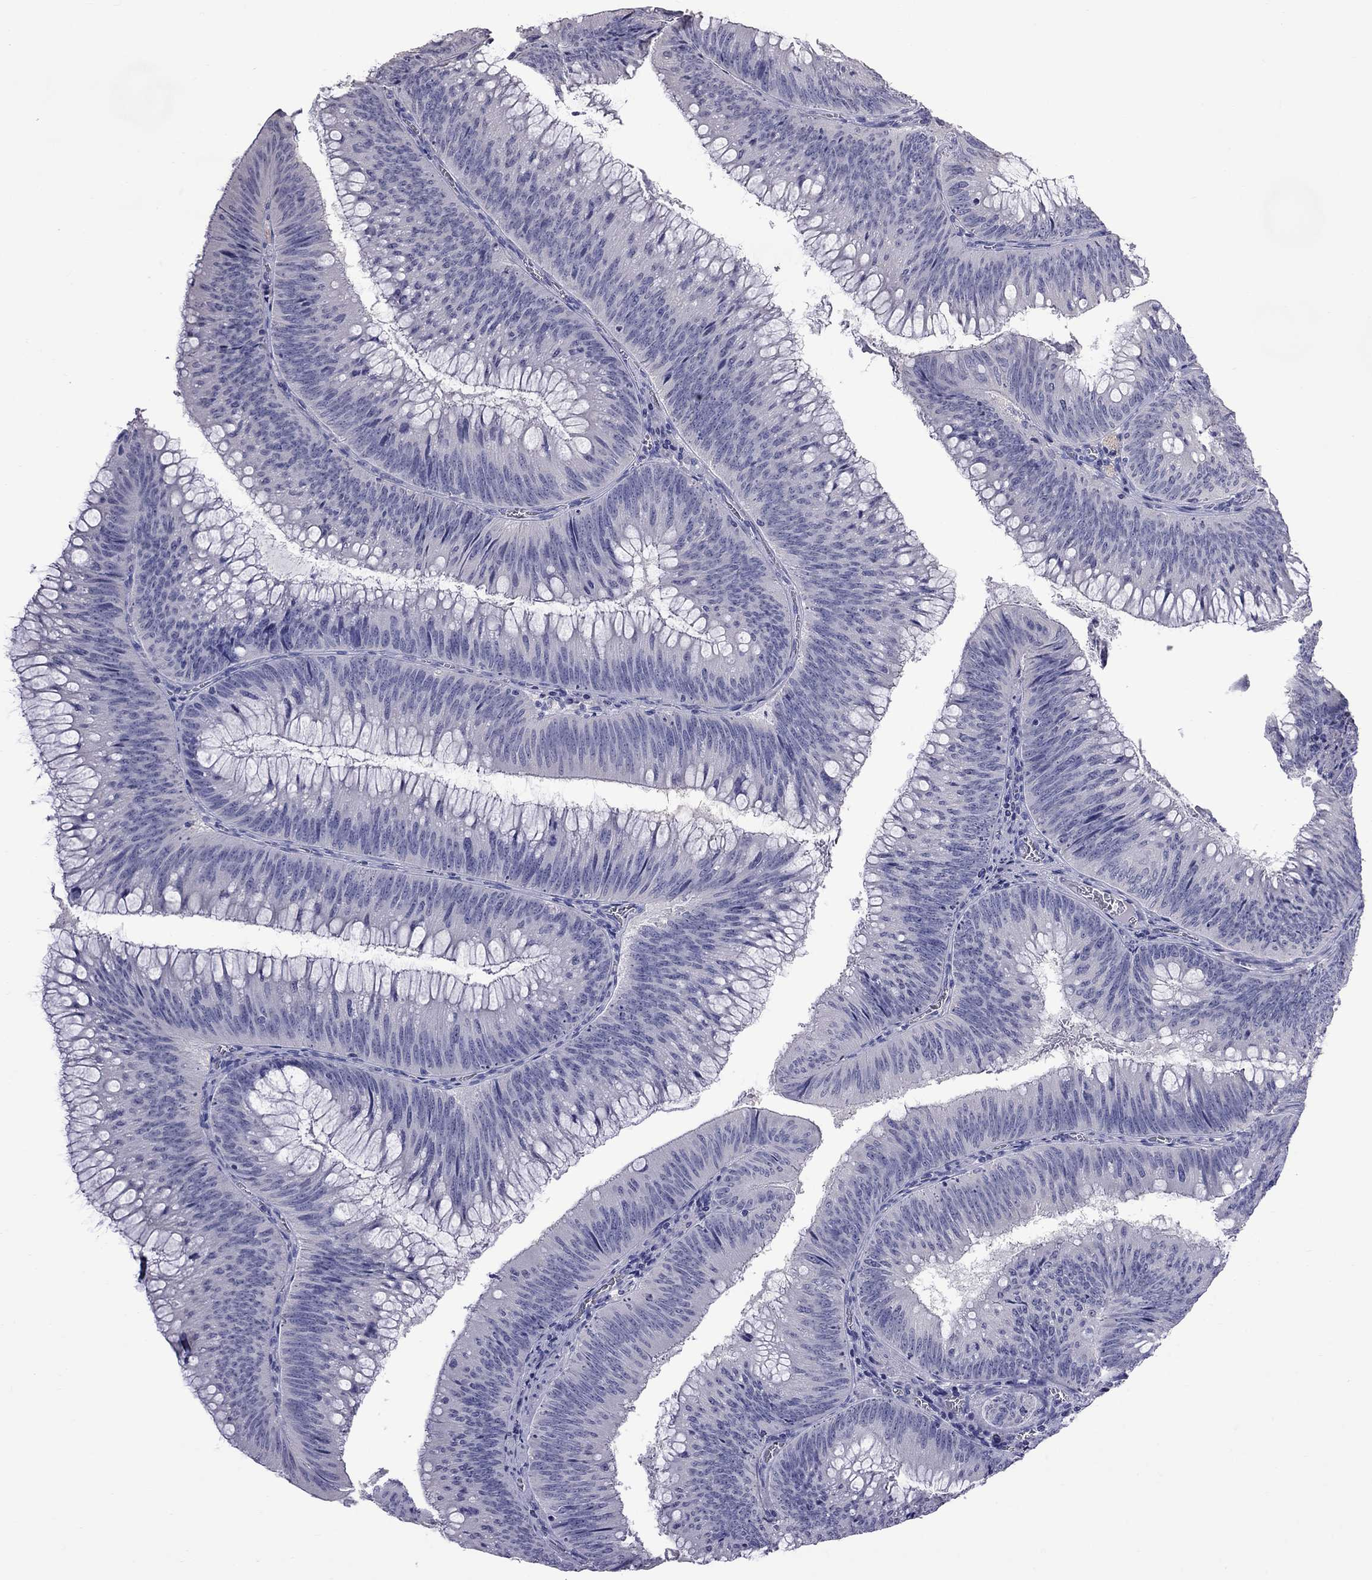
{"staining": {"intensity": "negative", "quantity": "none", "location": "none"}, "tissue": "colorectal cancer", "cell_type": "Tumor cells", "image_type": "cancer", "snomed": [{"axis": "morphology", "description": "Adenocarcinoma, NOS"}, {"axis": "topography", "description": "Rectum"}], "caption": "Immunohistochemistry micrograph of human colorectal cancer stained for a protein (brown), which reveals no staining in tumor cells.", "gene": "CFAP91", "patient": {"sex": "female", "age": 72}}